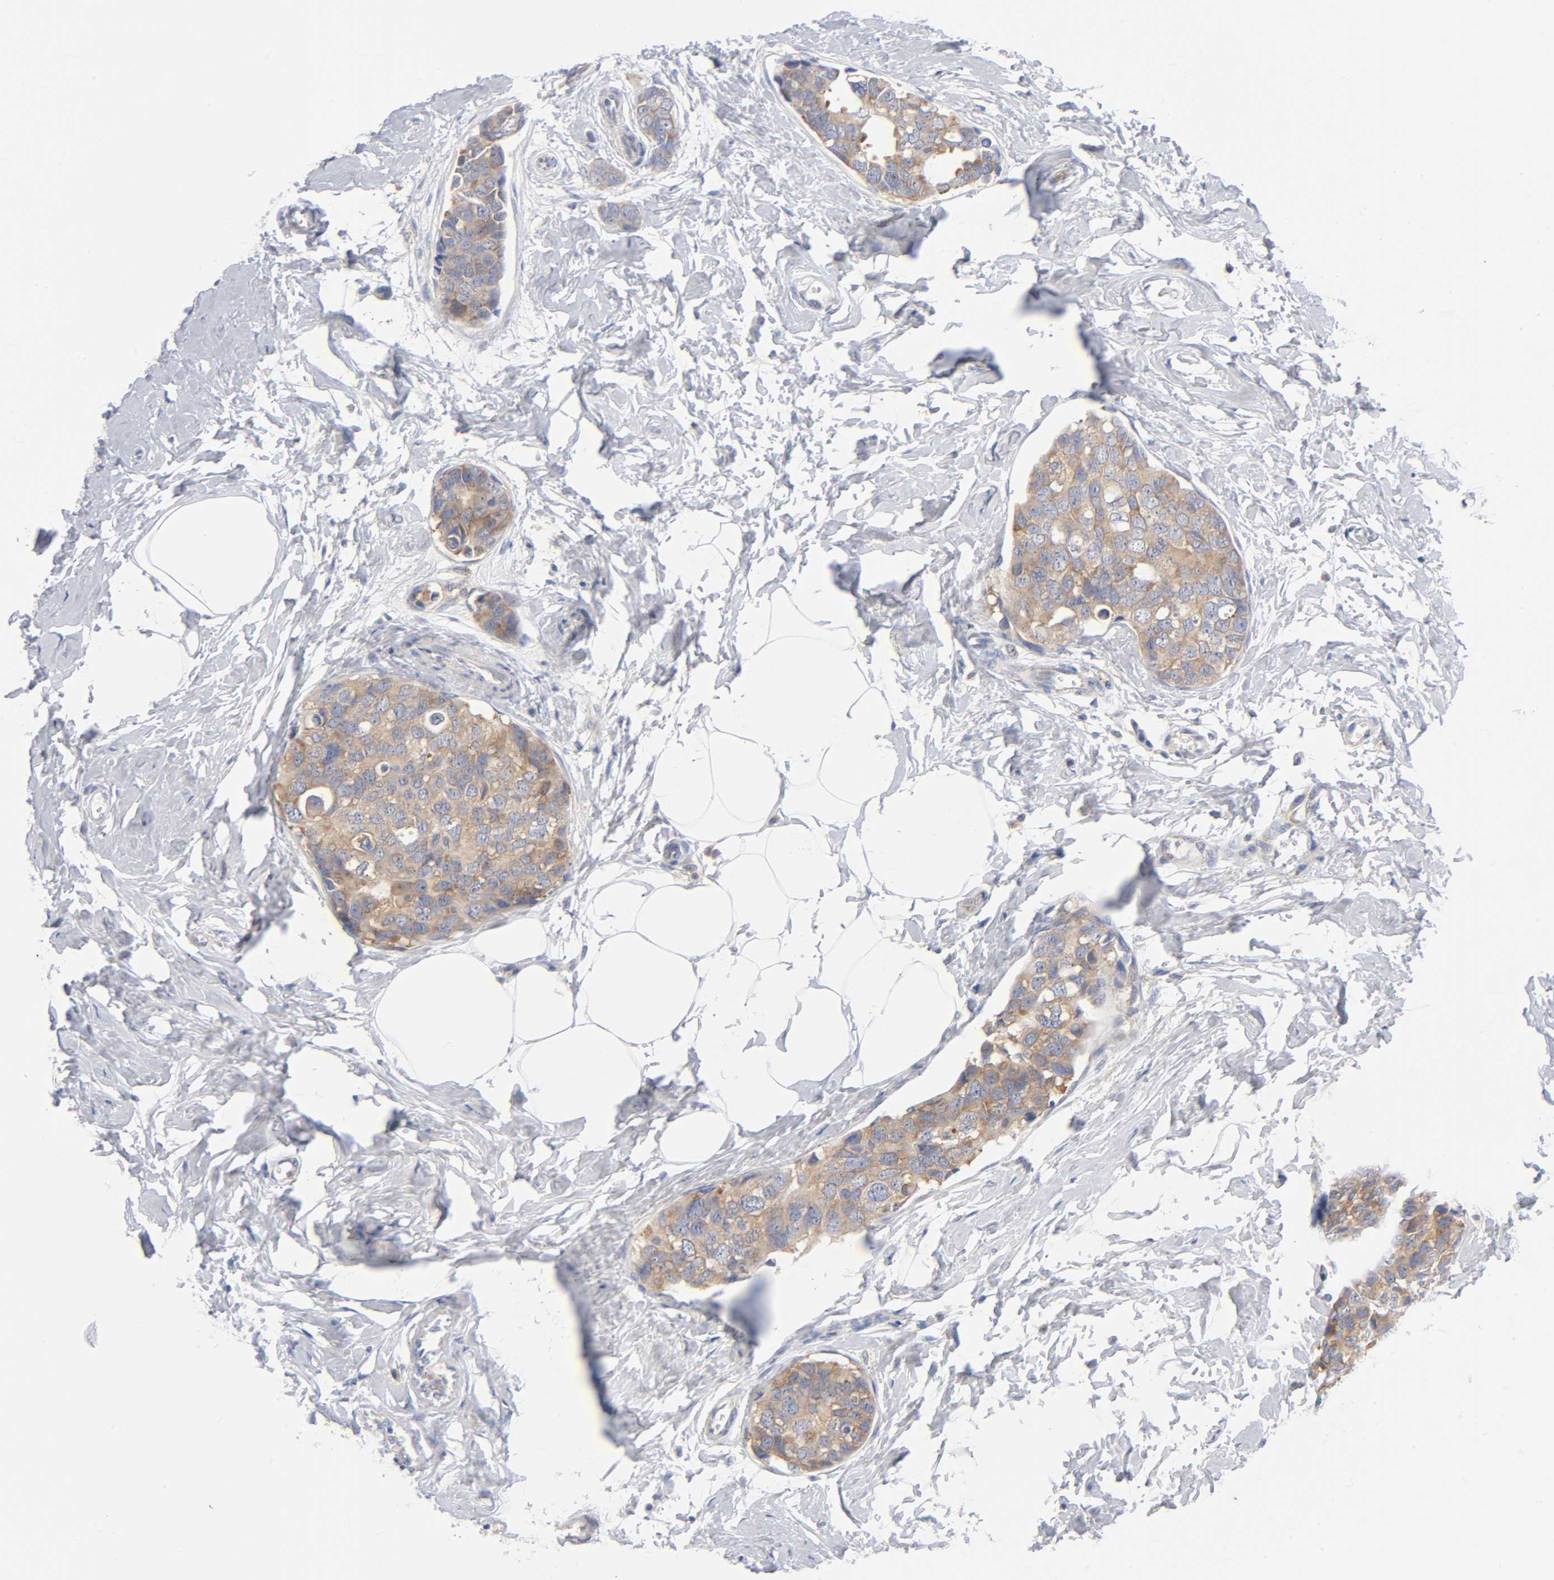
{"staining": {"intensity": "moderate", "quantity": ">75%", "location": "cytoplasmic/membranous"}, "tissue": "breast cancer", "cell_type": "Tumor cells", "image_type": "cancer", "snomed": [{"axis": "morphology", "description": "Normal tissue, NOS"}, {"axis": "morphology", "description": "Duct carcinoma"}, {"axis": "topography", "description": "Breast"}], "caption": "Brown immunohistochemical staining in breast cancer exhibits moderate cytoplasmic/membranous expression in about >75% of tumor cells.", "gene": "CD86", "patient": {"sex": "female", "age": 50}}